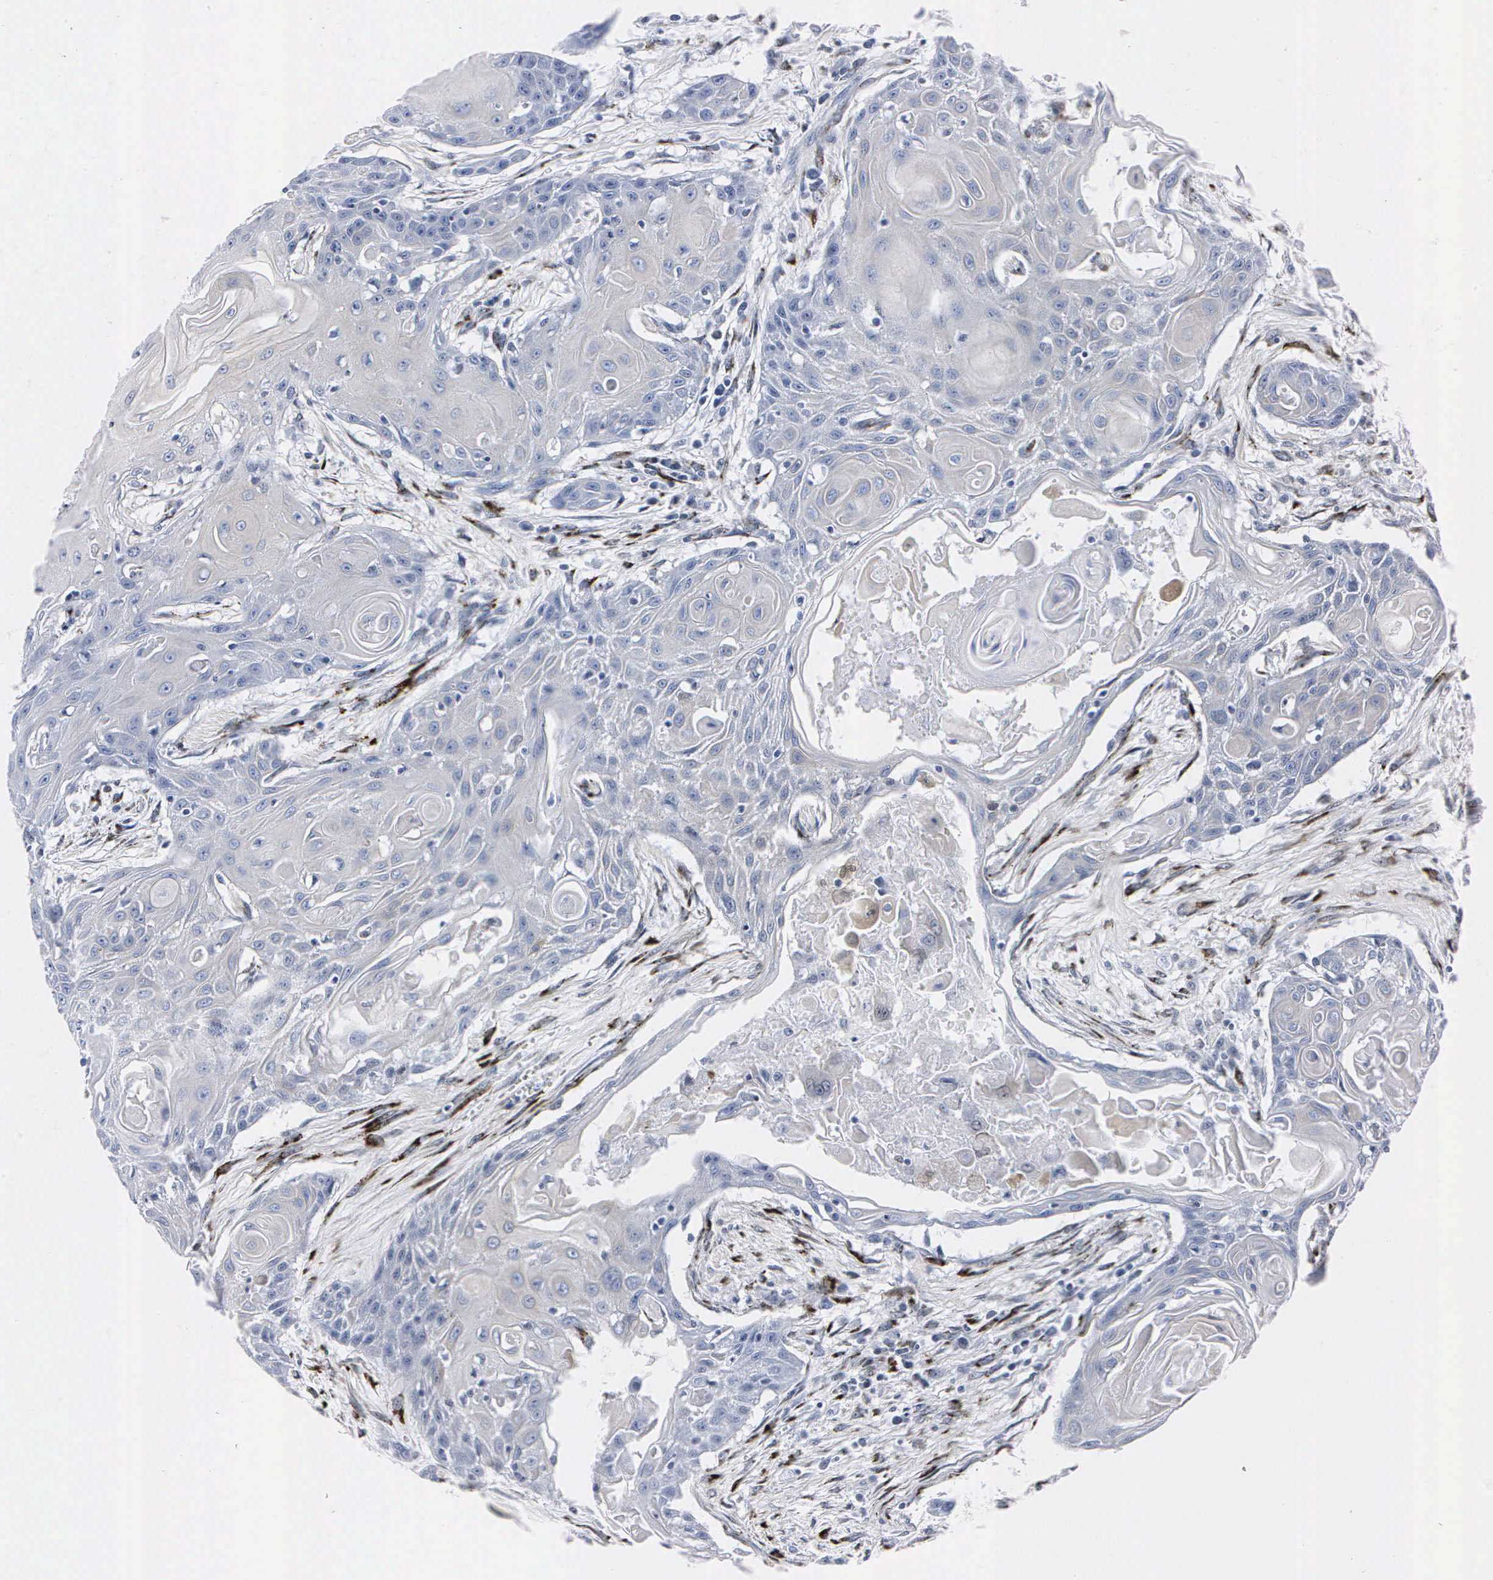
{"staining": {"intensity": "negative", "quantity": "none", "location": "none"}, "tissue": "head and neck cancer", "cell_type": "Tumor cells", "image_type": "cancer", "snomed": [{"axis": "morphology", "description": "Squamous cell carcinoma, NOS"}, {"axis": "morphology", "description": "Squamous cell carcinoma, metastatic, NOS"}, {"axis": "topography", "description": "Lymph node"}, {"axis": "topography", "description": "Salivary gland"}, {"axis": "topography", "description": "Head-Neck"}], "caption": "IHC photomicrograph of neoplastic tissue: head and neck cancer stained with DAB (3,3'-diaminobenzidine) shows no significant protein positivity in tumor cells.", "gene": "ENO2", "patient": {"sex": "female", "age": 74}}